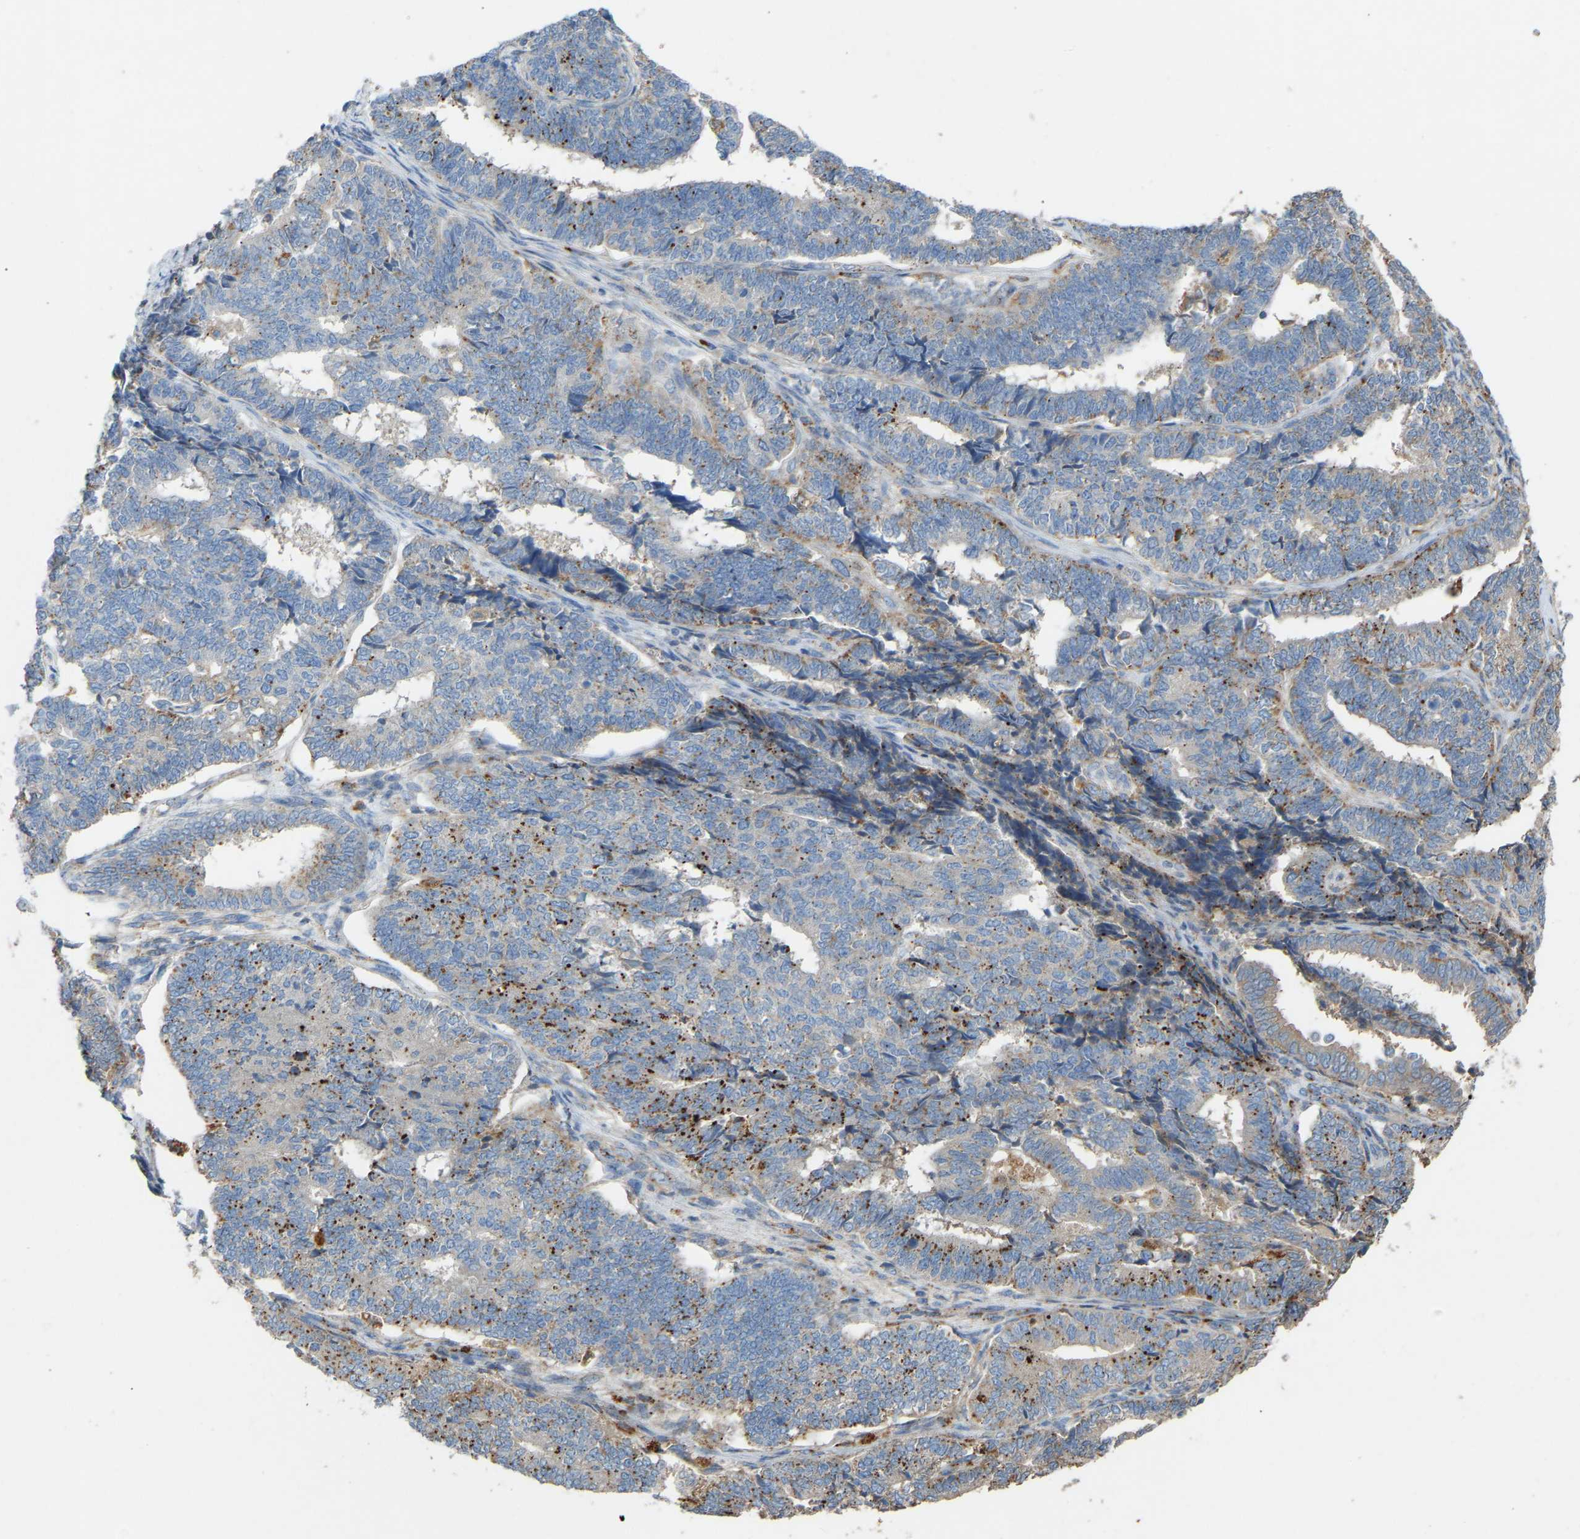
{"staining": {"intensity": "moderate", "quantity": "<25%", "location": "cytoplasmic/membranous"}, "tissue": "endometrial cancer", "cell_type": "Tumor cells", "image_type": "cancer", "snomed": [{"axis": "morphology", "description": "Adenocarcinoma, NOS"}, {"axis": "topography", "description": "Endometrium"}], "caption": "A high-resolution histopathology image shows immunohistochemistry staining of endometrial adenocarcinoma, which demonstrates moderate cytoplasmic/membranous staining in approximately <25% of tumor cells.", "gene": "RGP1", "patient": {"sex": "female", "age": 70}}